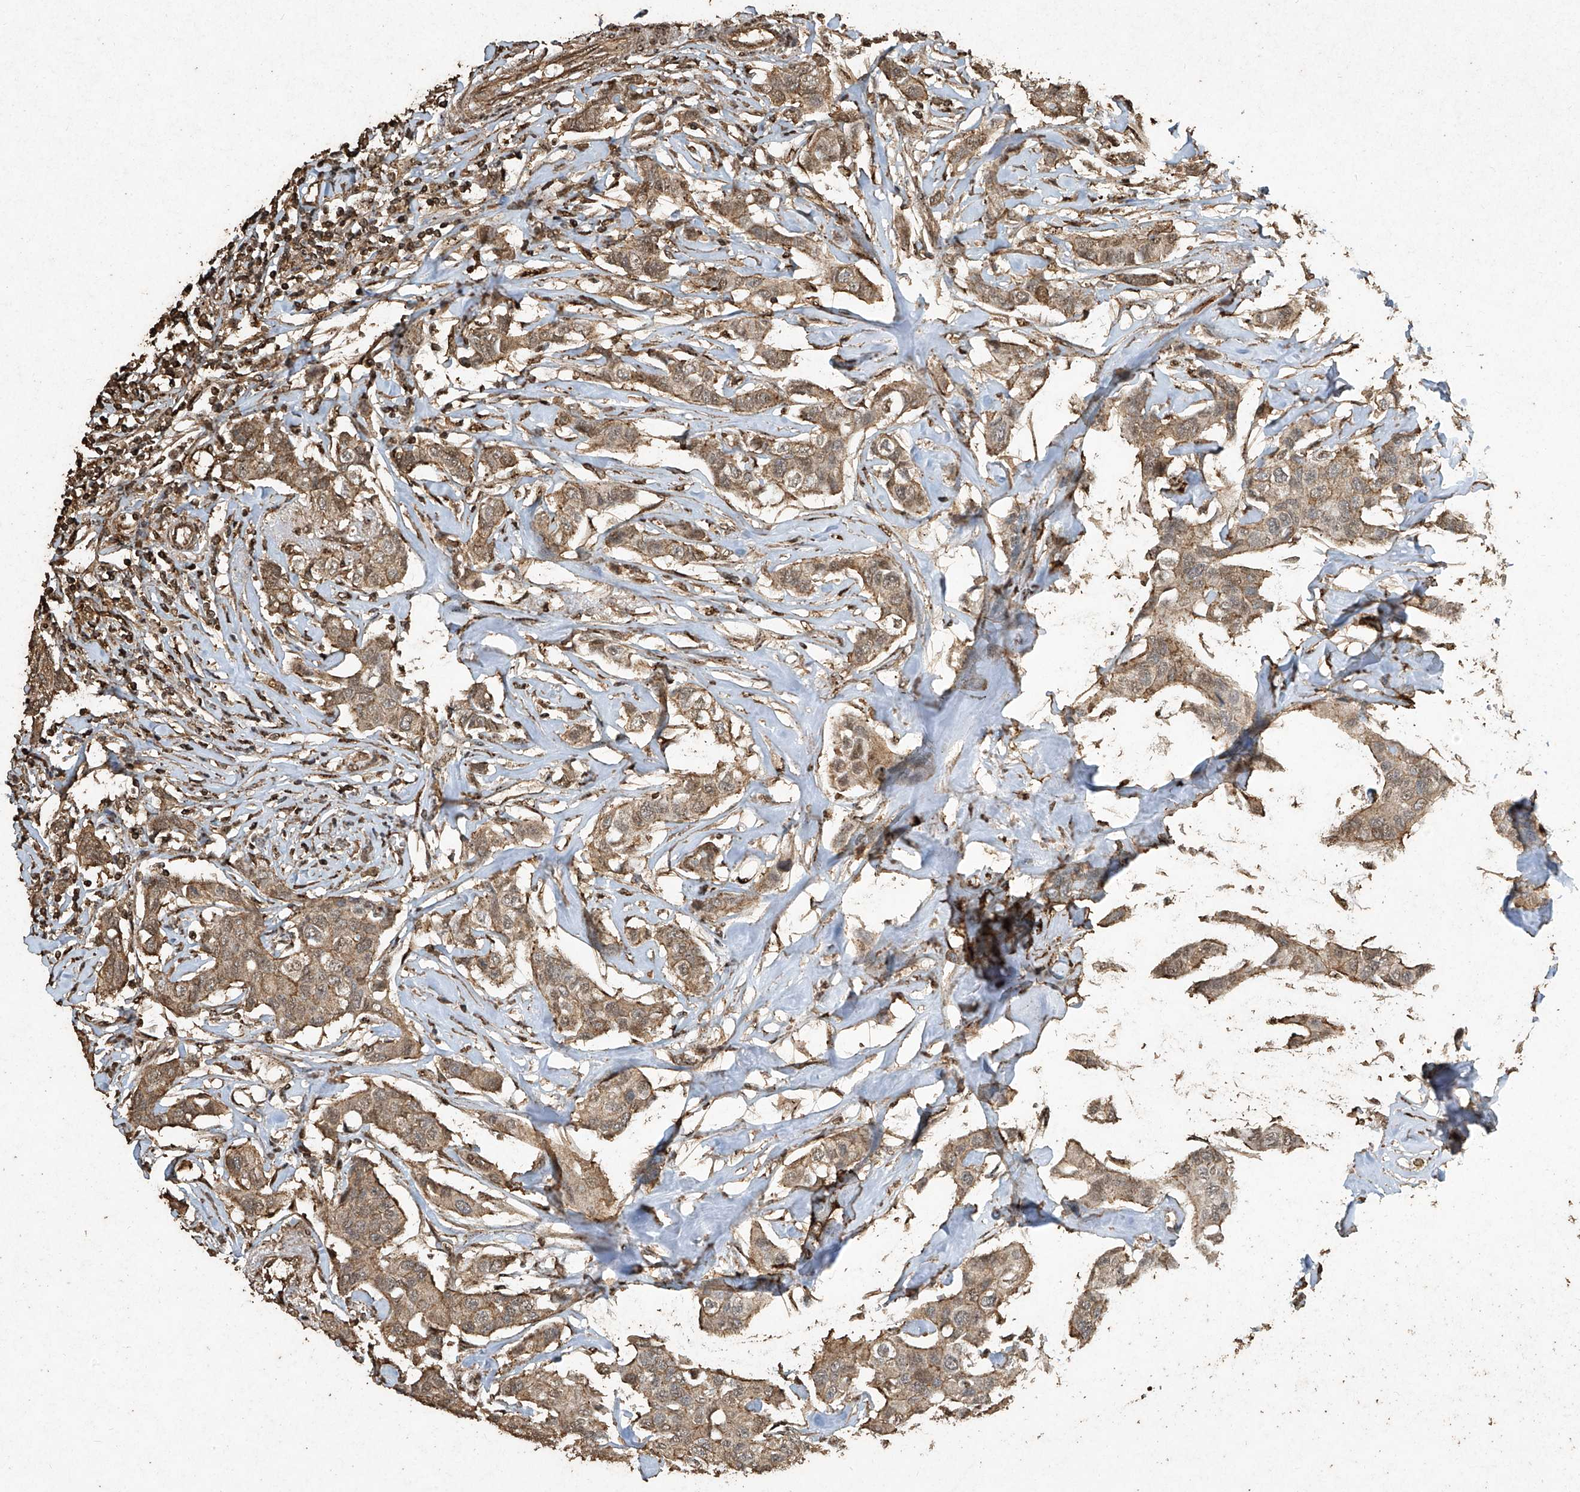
{"staining": {"intensity": "moderate", "quantity": ">75%", "location": "cytoplasmic/membranous"}, "tissue": "breast cancer", "cell_type": "Tumor cells", "image_type": "cancer", "snomed": [{"axis": "morphology", "description": "Duct carcinoma"}, {"axis": "topography", "description": "Breast"}], "caption": "Immunohistochemistry micrograph of neoplastic tissue: breast cancer stained using immunohistochemistry demonstrates medium levels of moderate protein expression localized specifically in the cytoplasmic/membranous of tumor cells, appearing as a cytoplasmic/membranous brown color.", "gene": "ERBB3", "patient": {"sex": "female", "age": 80}}